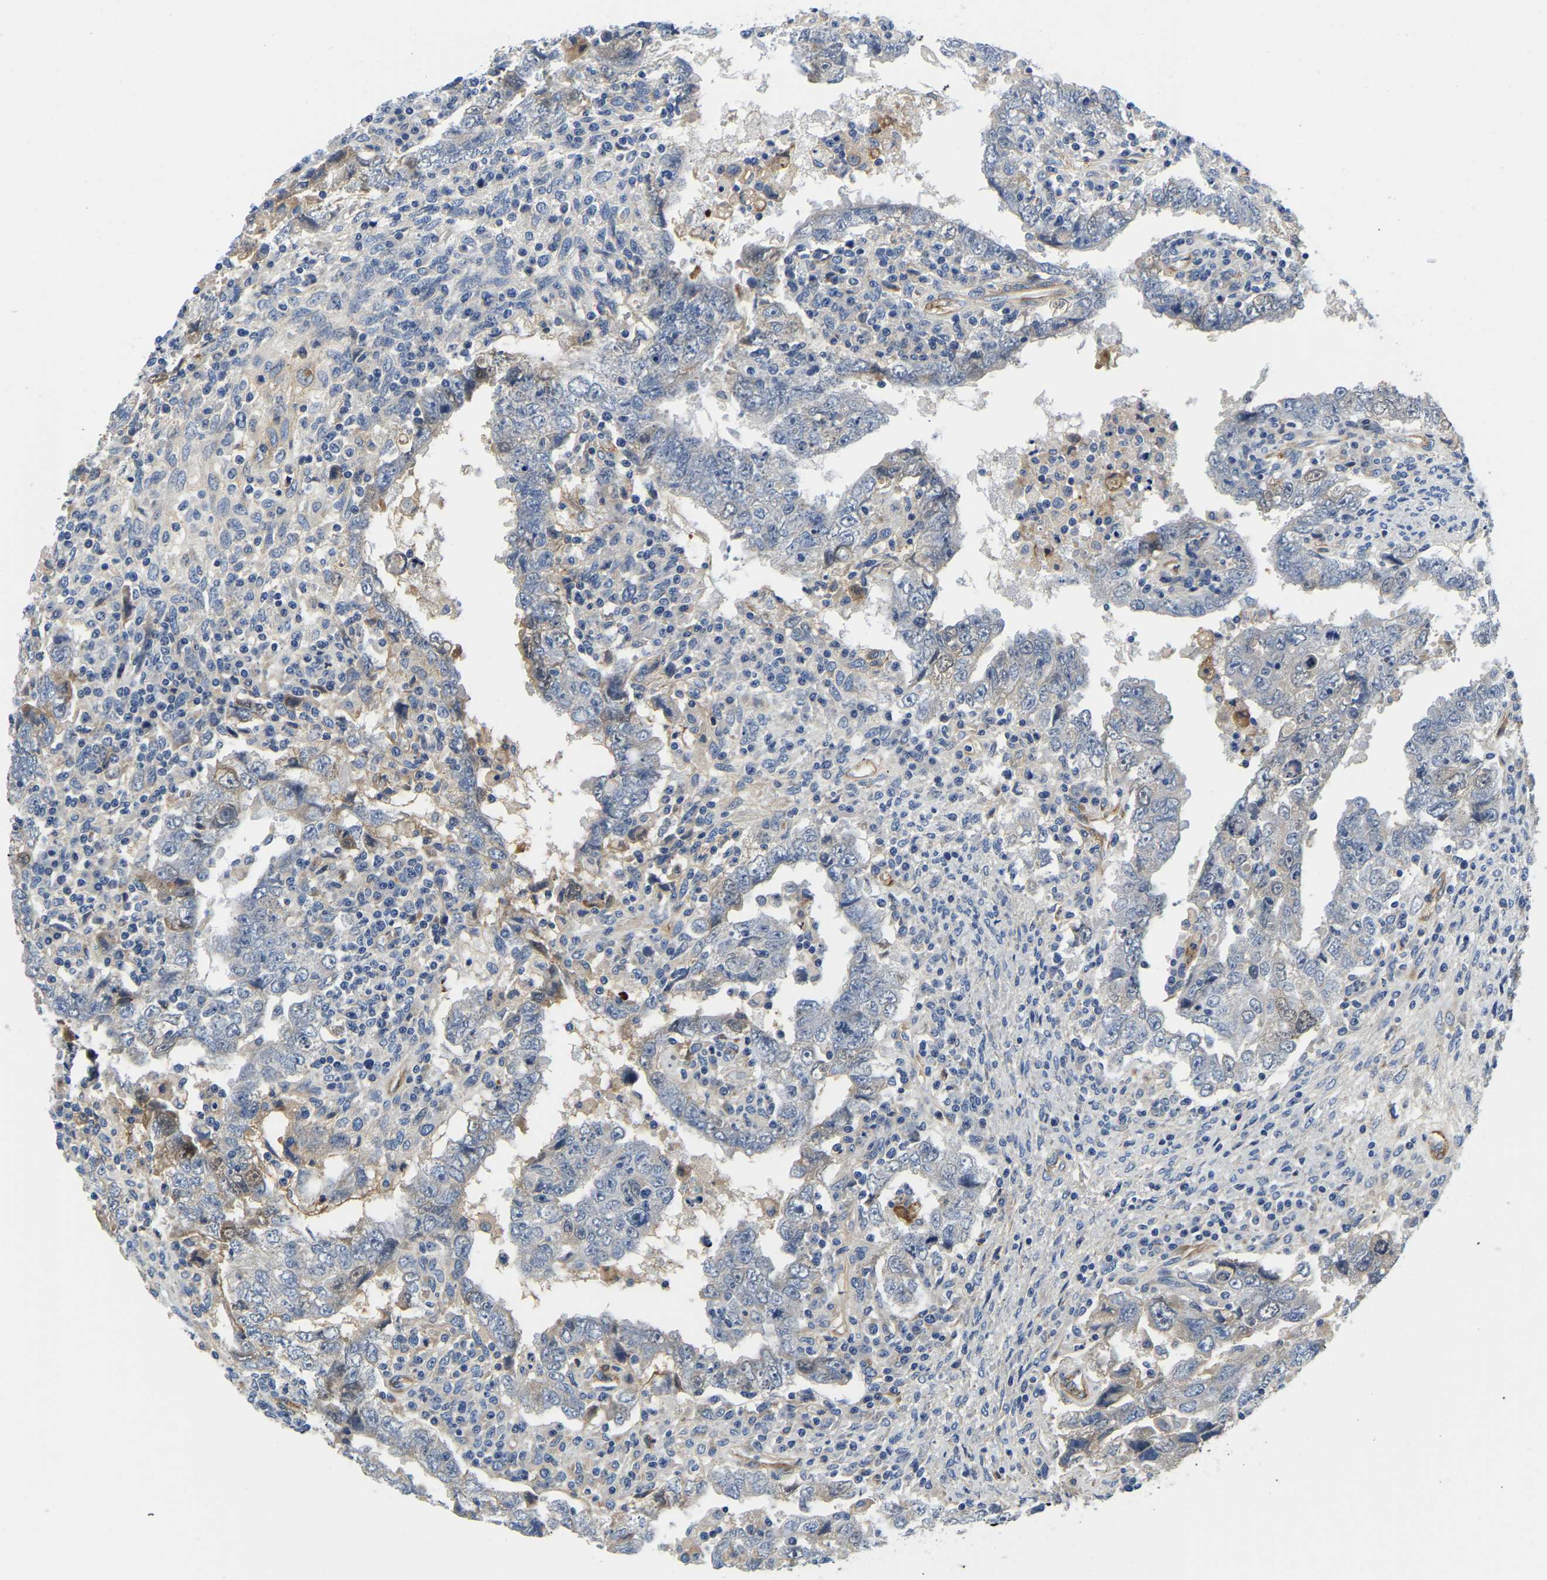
{"staining": {"intensity": "negative", "quantity": "none", "location": "none"}, "tissue": "testis cancer", "cell_type": "Tumor cells", "image_type": "cancer", "snomed": [{"axis": "morphology", "description": "Carcinoma, Embryonal, NOS"}, {"axis": "topography", "description": "Testis"}], "caption": "Immunohistochemical staining of testis embryonal carcinoma shows no significant positivity in tumor cells.", "gene": "LIAS", "patient": {"sex": "male", "age": 26}}